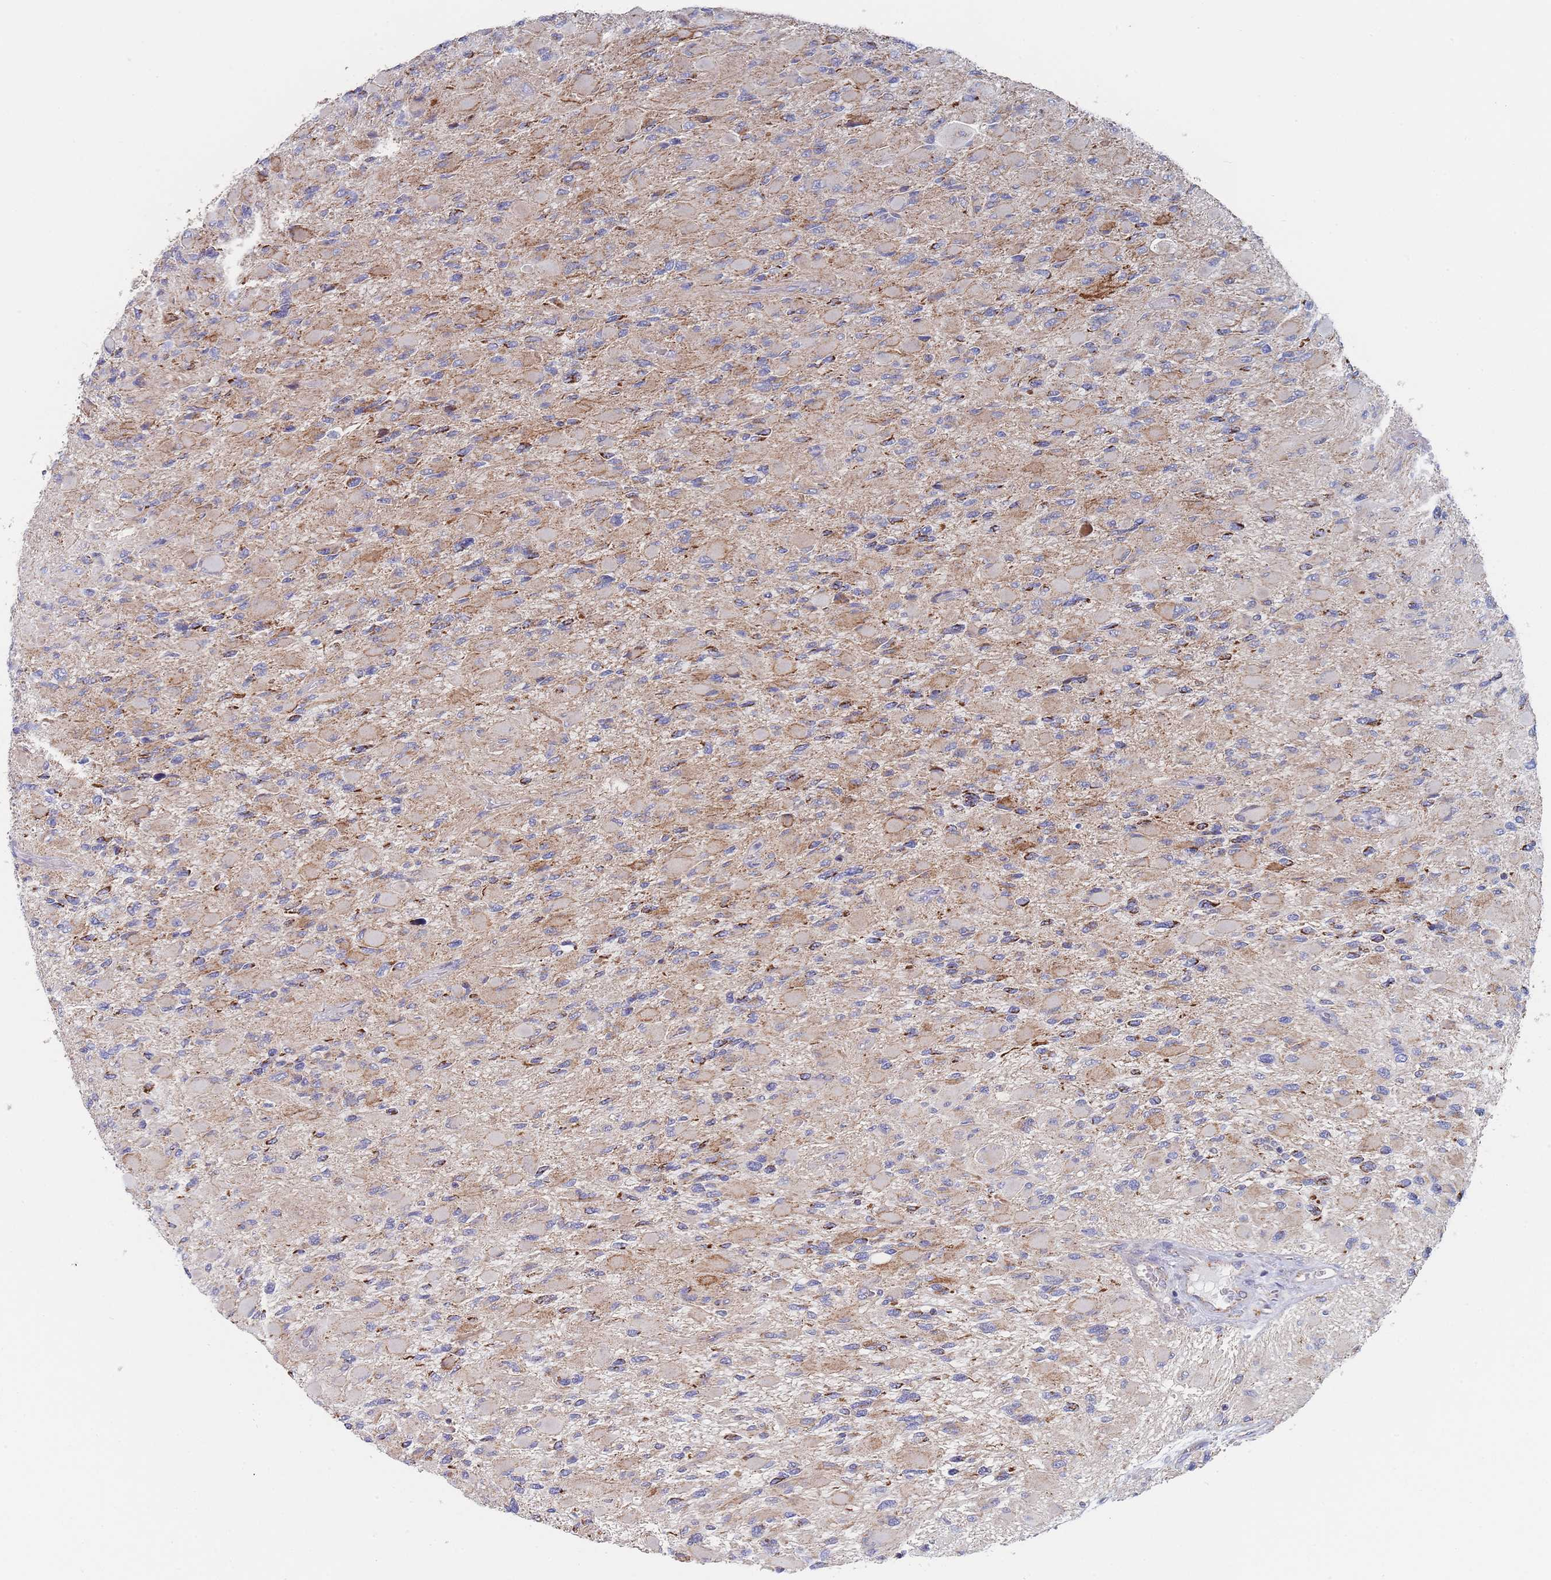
{"staining": {"intensity": "weak", "quantity": "<25%", "location": "cytoplasmic/membranous"}, "tissue": "glioma", "cell_type": "Tumor cells", "image_type": "cancer", "snomed": [{"axis": "morphology", "description": "Glioma, malignant, High grade"}, {"axis": "topography", "description": "Cerebral cortex"}], "caption": "High power microscopy image of an immunohistochemistry photomicrograph of glioma, revealing no significant positivity in tumor cells.", "gene": "IKZF4", "patient": {"sex": "female", "age": 36}}